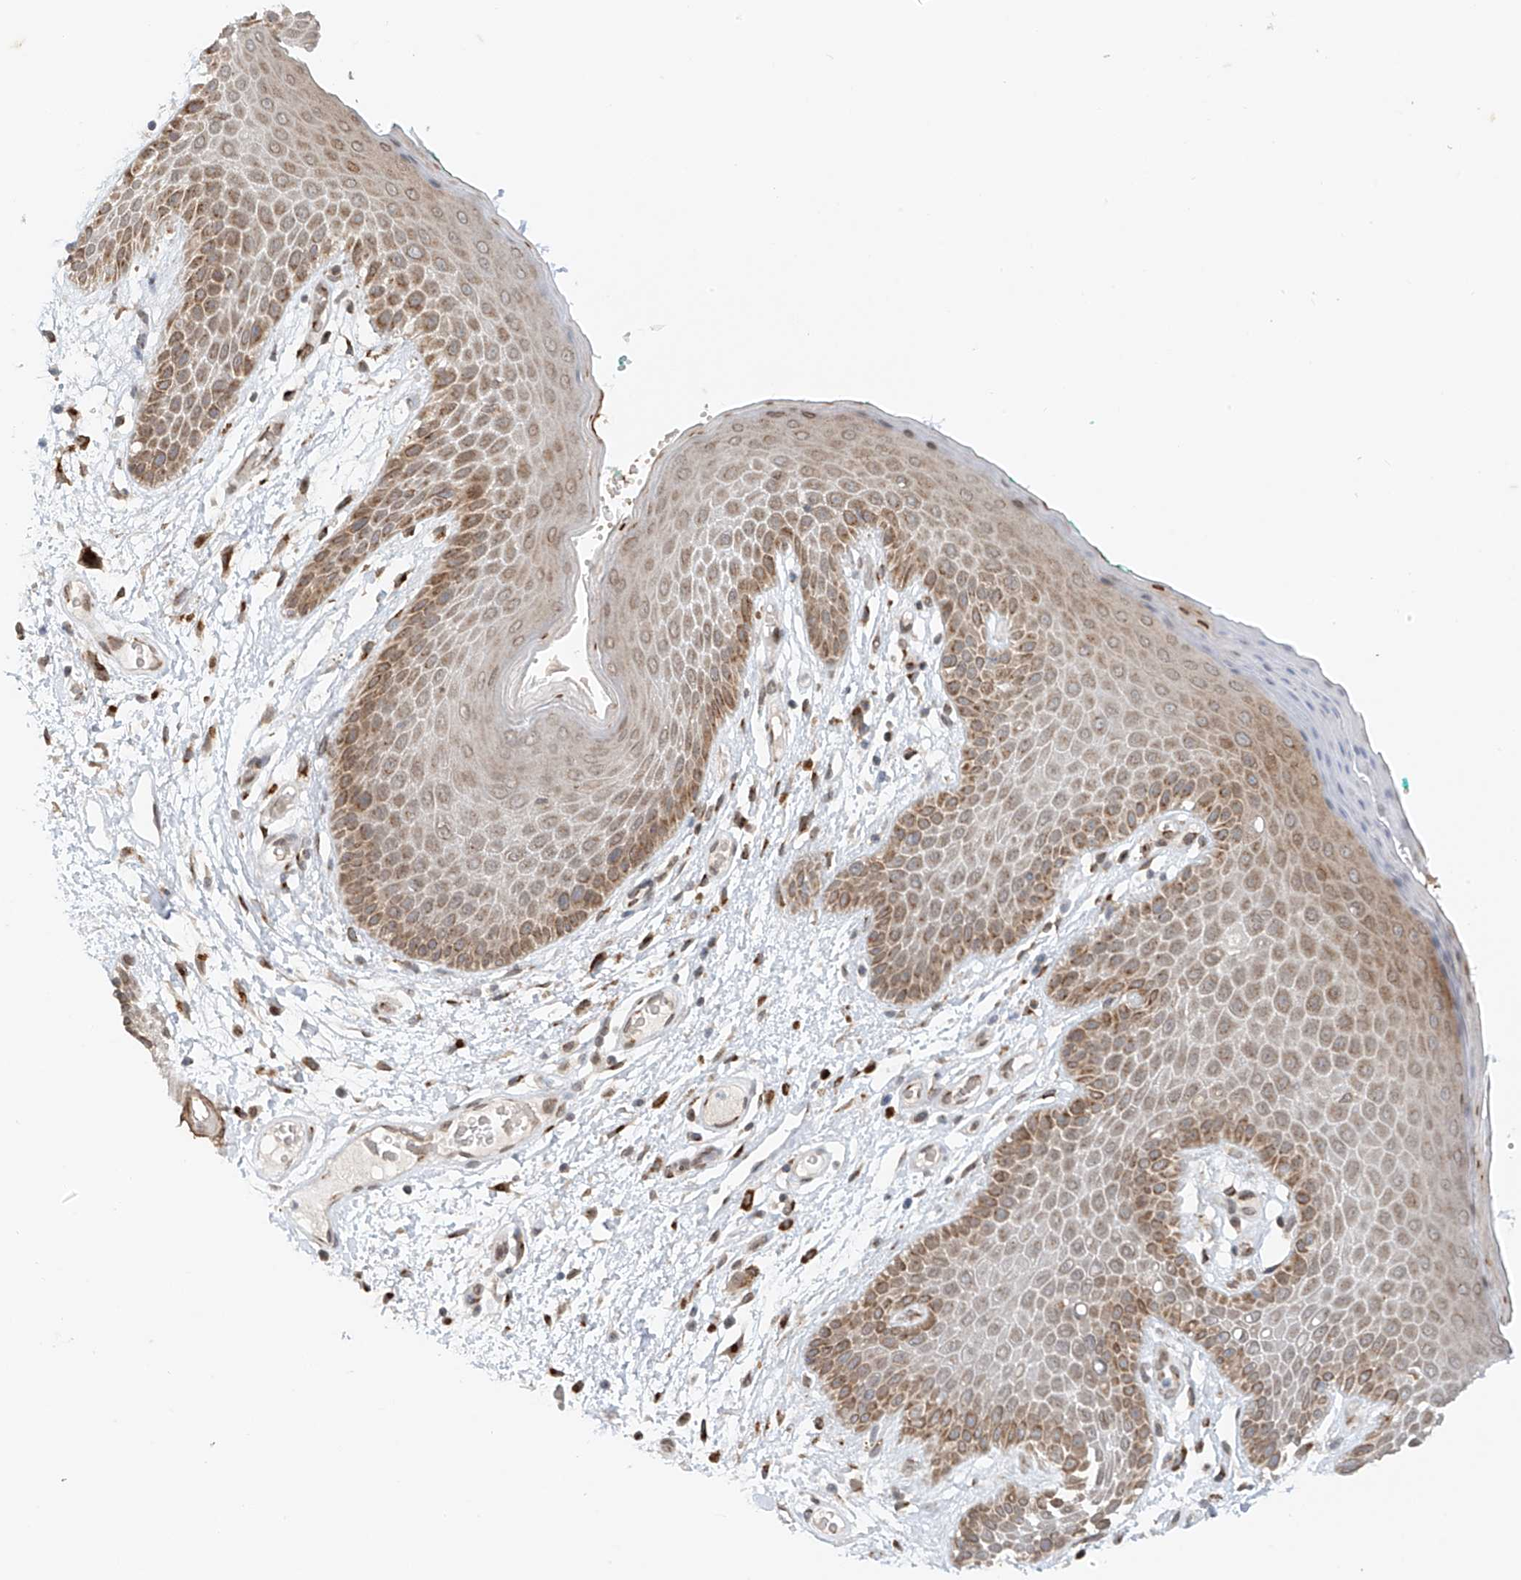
{"staining": {"intensity": "moderate", "quantity": ">75%", "location": "cytoplasmic/membranous,nuclear"}, "tissue": "skin", "cell_type": "Epidermal cells", "image_type": "normal", "snomed": [{"axis": "morphology", "description": "Normal tissue, NOS"}, {"axis": "topography", "description": "Anal"}], "caption": "Immunohistochemical staining of benign skin demonstrates medium levels of moderate cytoplasmic/membranous,nuclear positivity in approximately >75% of epidermal cells.", "gene": "STARD9", "patient": {"sex": "male", "age": 74}}